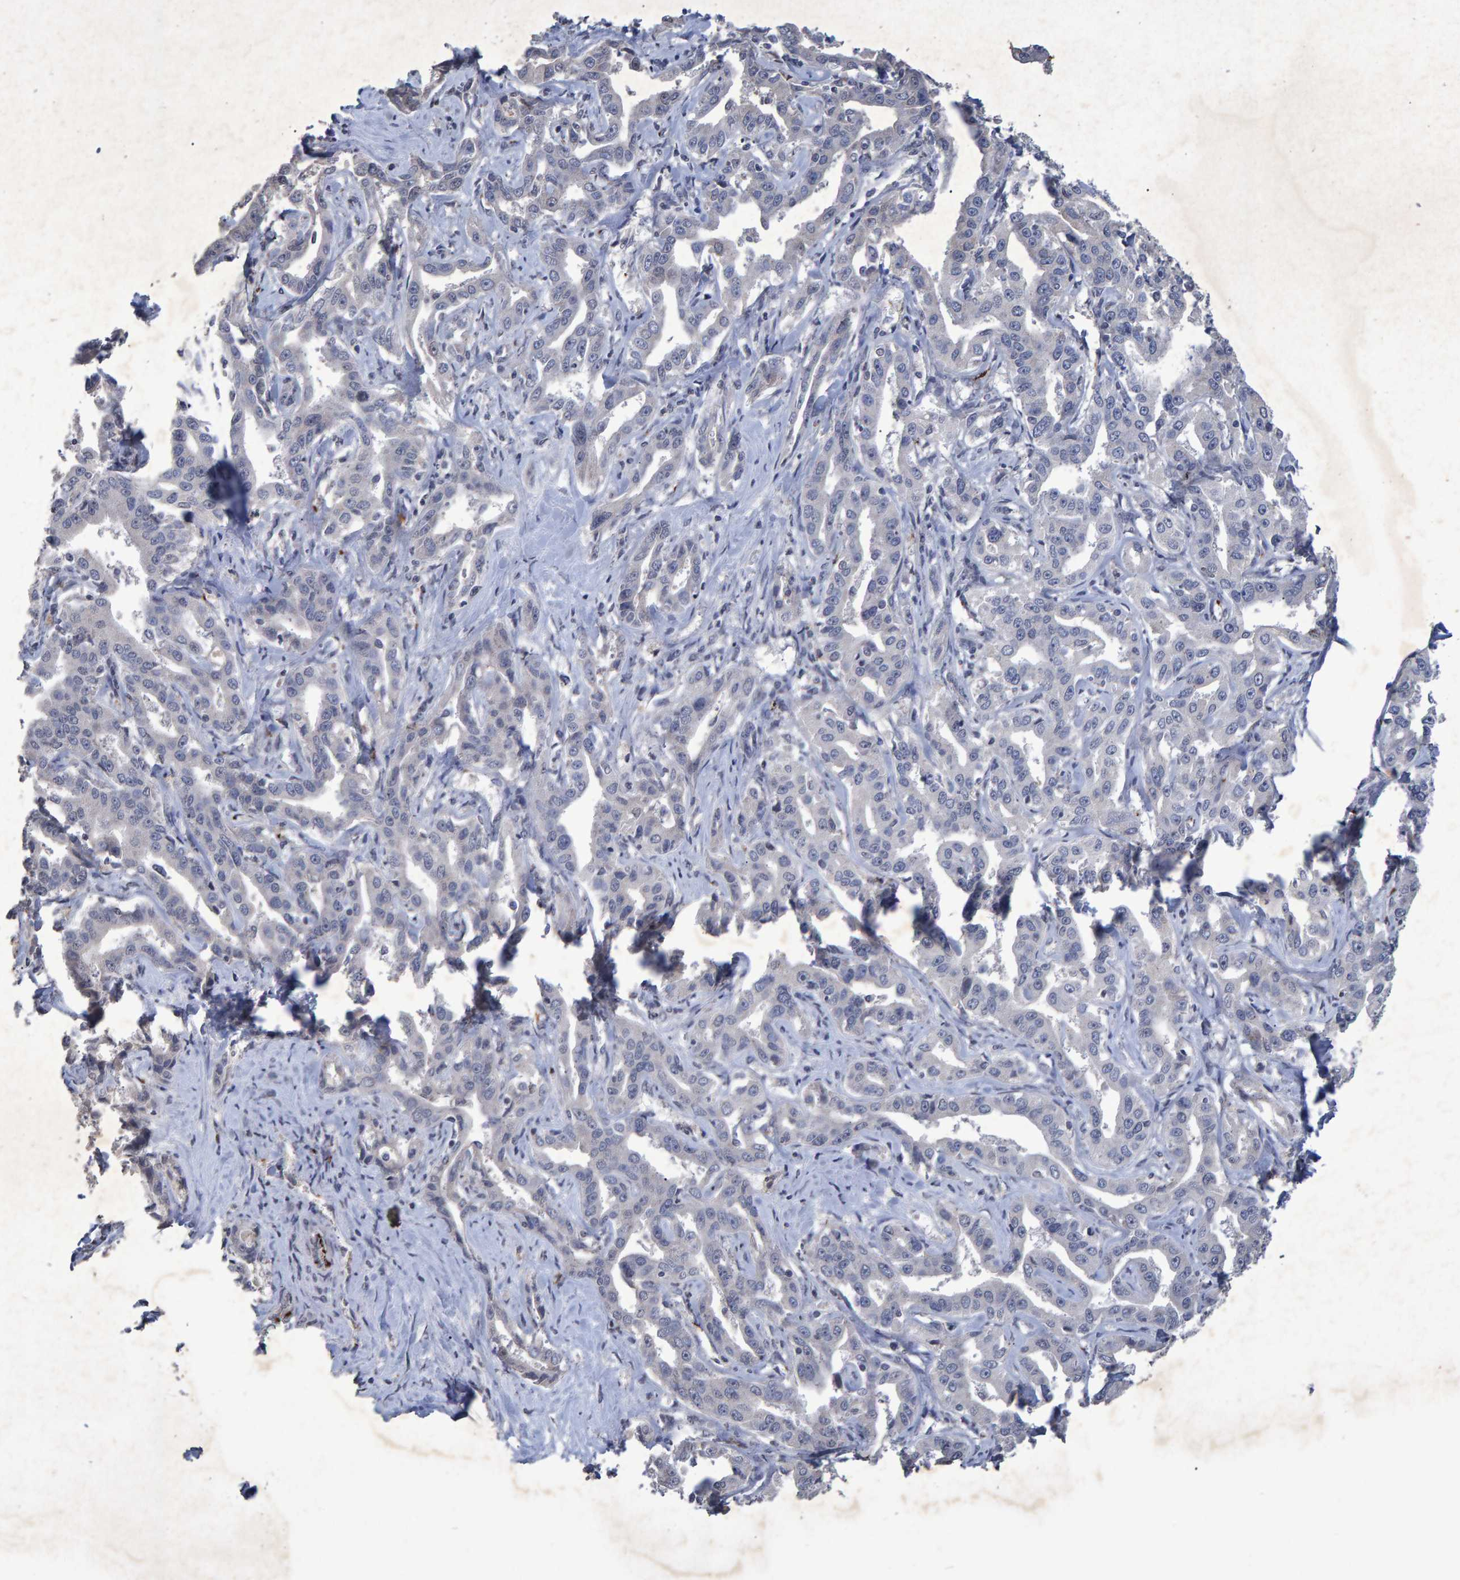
{"staining": {"intensity": "negative", "quantity": "none", "location": "none"}, "tissue": "liver cancer", "cell_type": "Tumor cells", "image_type": "cancer", "snomed": [{"axis": "morphology", "description": "Cholangiocarcinoma"}, {"axis": "topography", "description": "Liver"}], "caption": "An IHC micrograph of cholangiocarcinoma (liver) is shown. There is no staining in tumor cells of cholangiocarcinoma (liver).", "gene": "GALC", "patient": {"sex": "male", "age": 59}}